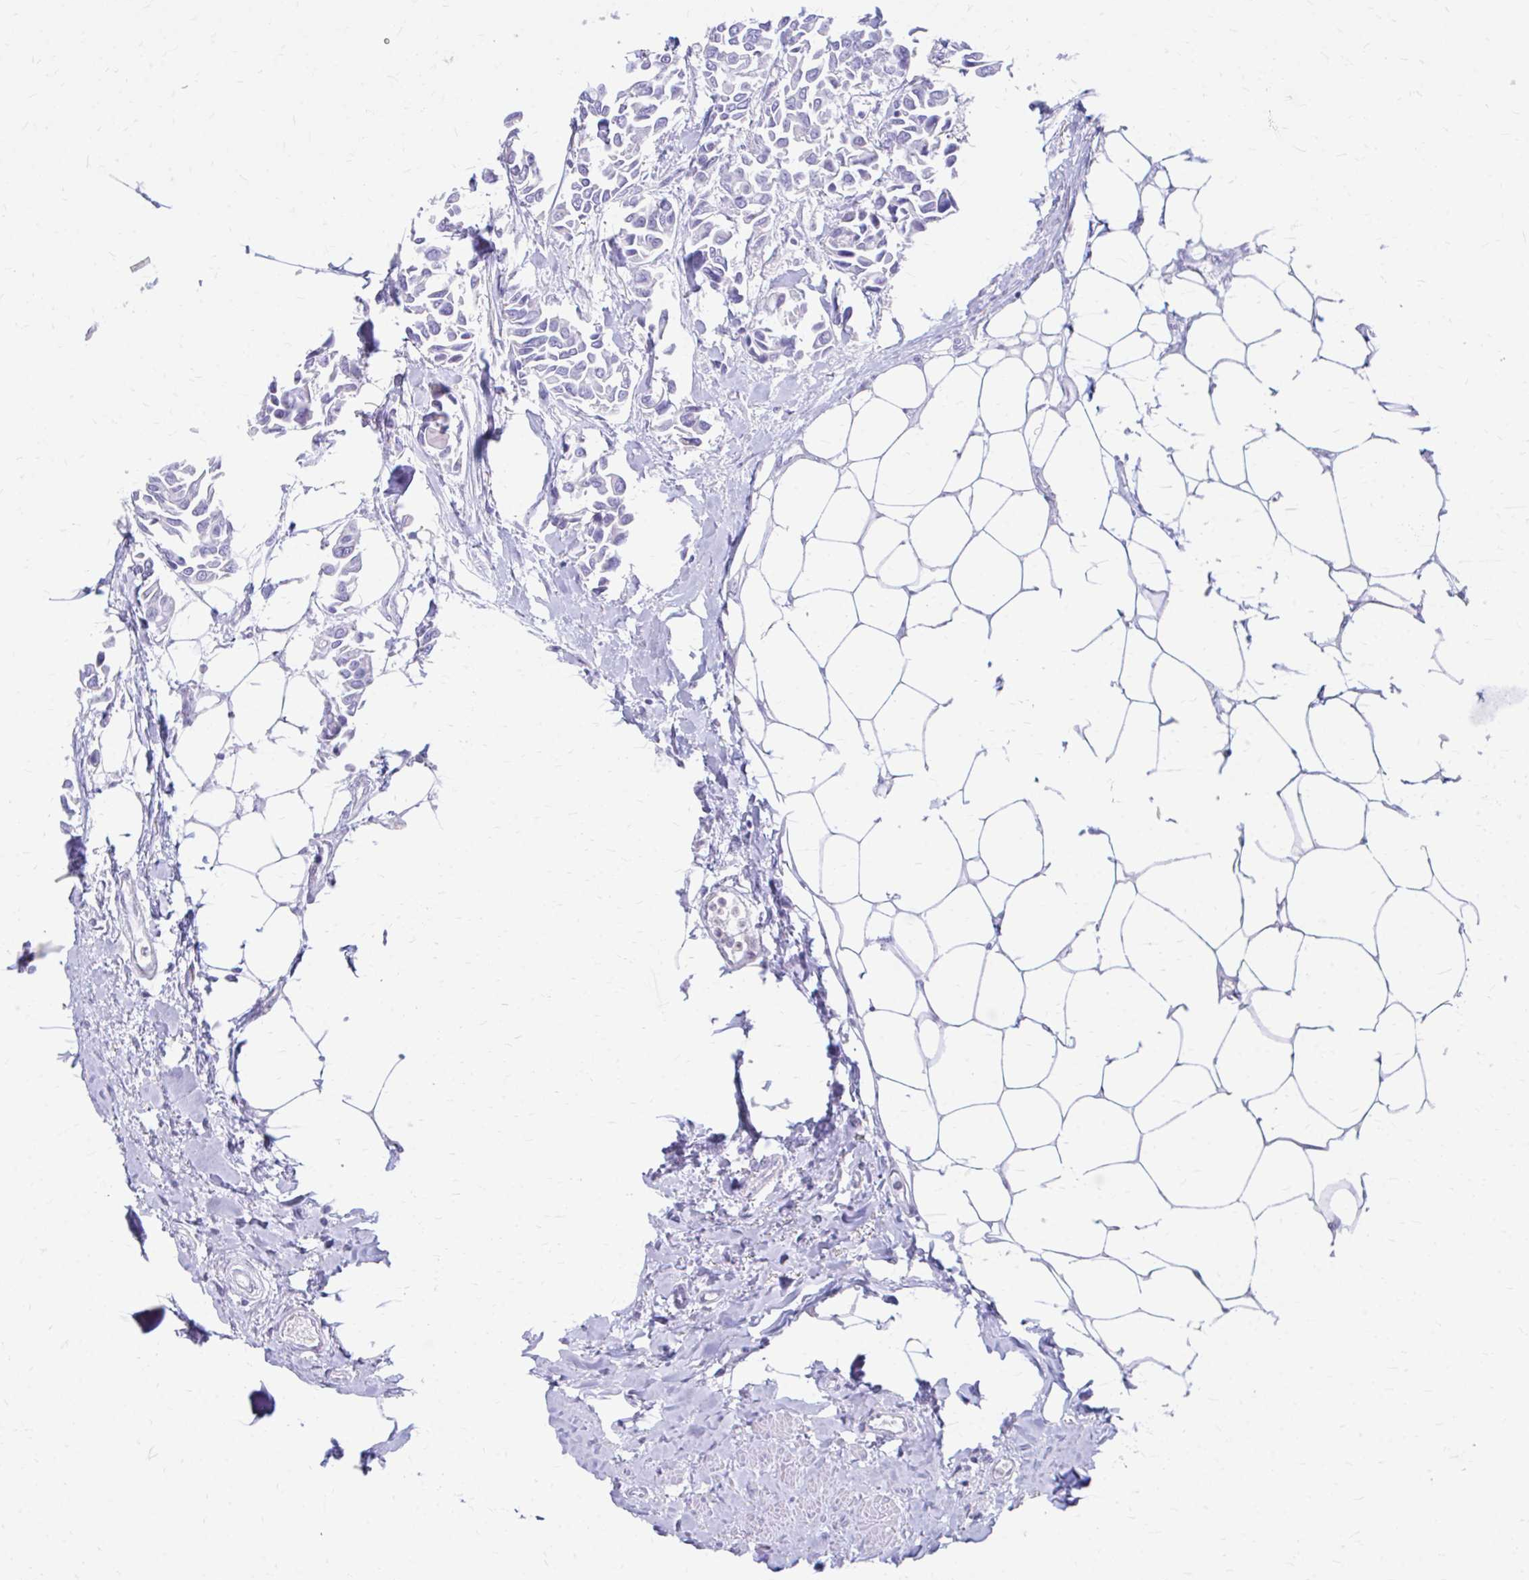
{"staining": {"intensity": "negative", "quantity": "none", "location": "none"}, "tissue": "breast cancer", "cell_type": "Tumor cells", "image_type": "cancer", "snomed": [{"axis": "morphology", "description": "Duct carcinoma"}, {"axis": "topography", "description": "Breast"}], "caption": "Tumor cells show no significant protein positivity in breast intraductal carcinoma.", "gene": "KRIT1", "patient": {"sex": "female", "age": 54}}